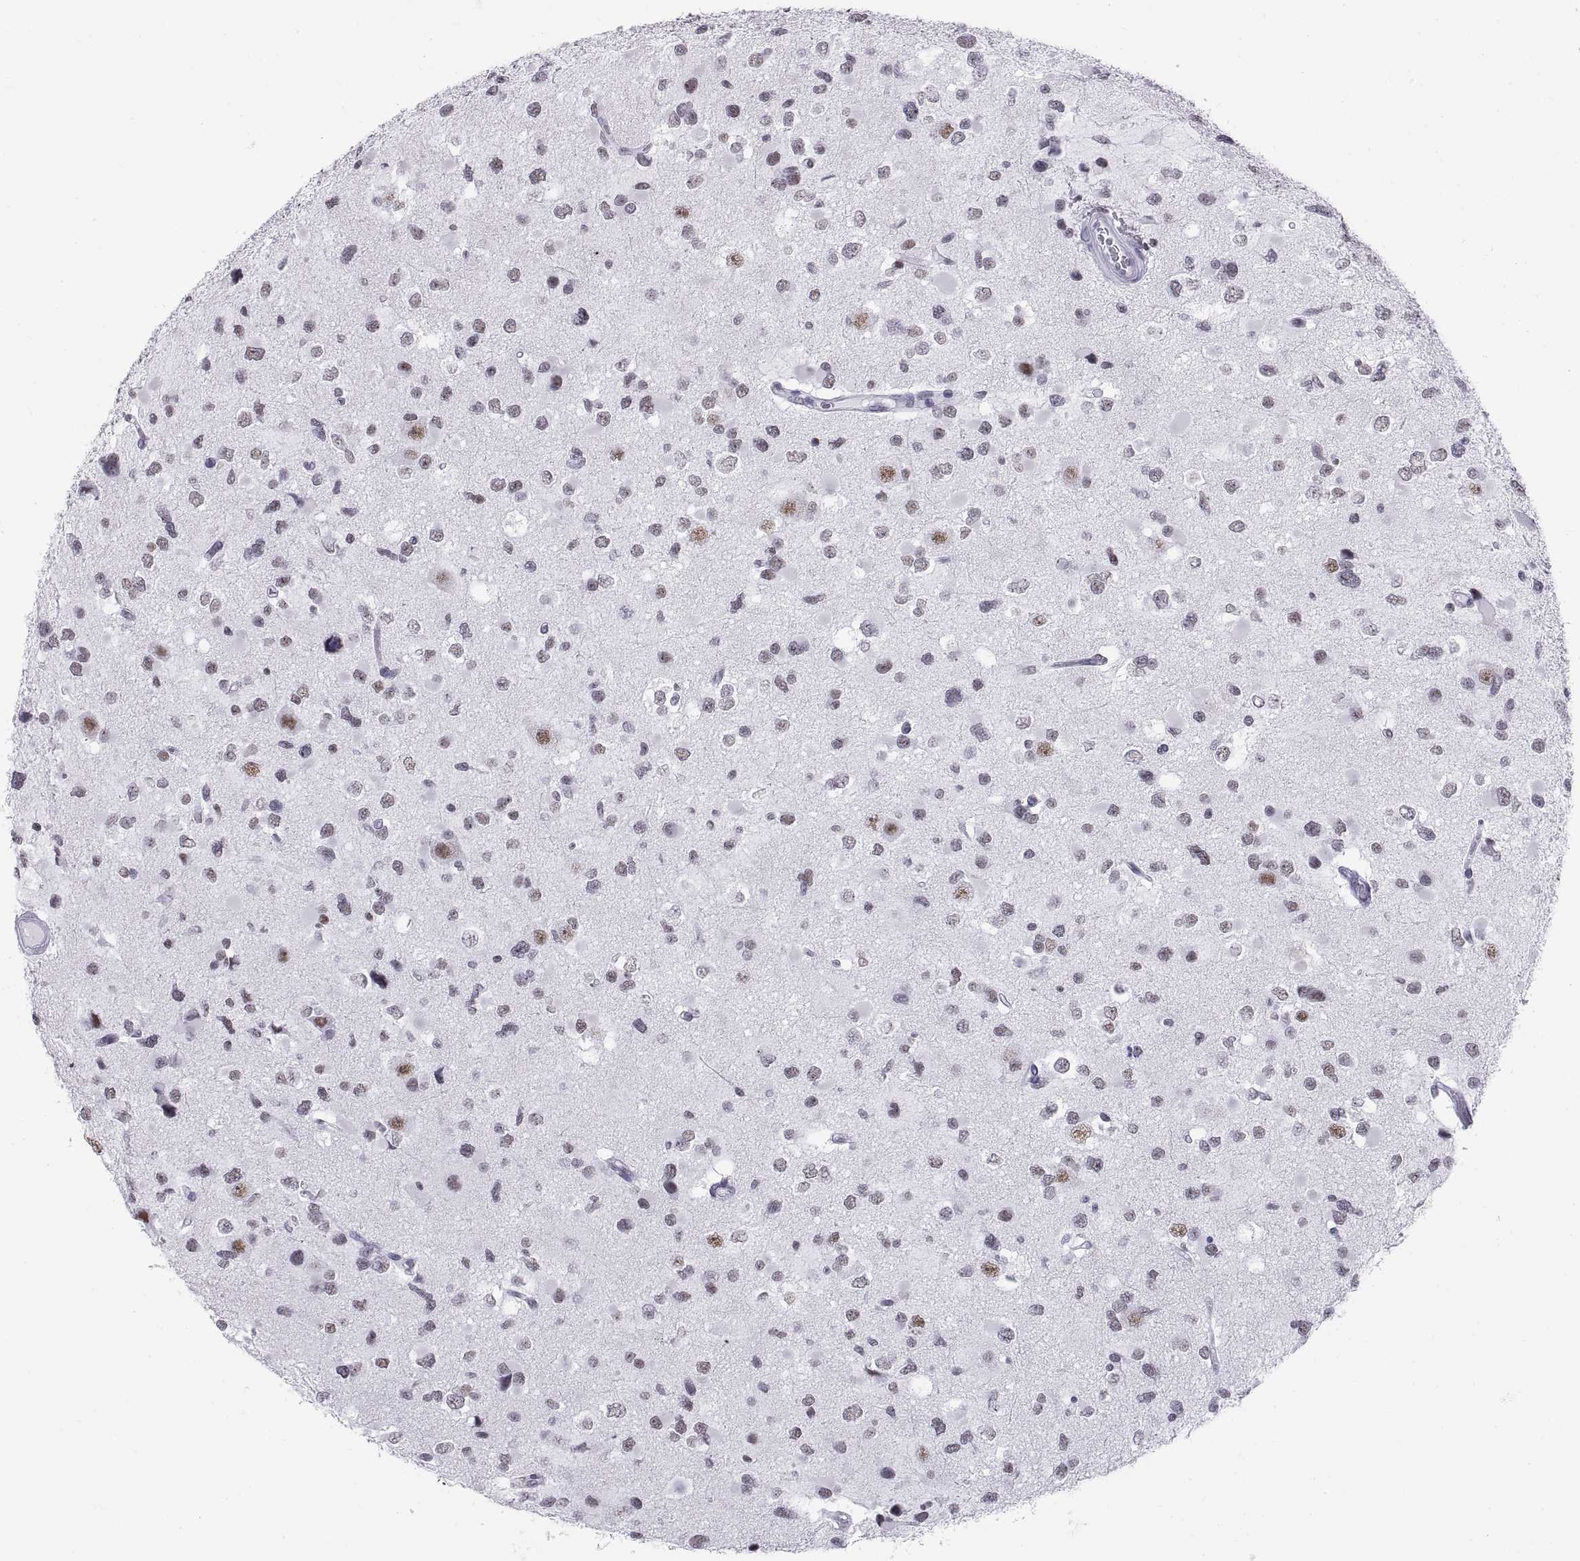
{"staining": {"intensity": "negative", "quantity": "none", "location": "none"}, "tissue": "glioma", "cell_type": "Tumor cells", "image_type": "cancer", "snomed": [{"axis": "morphology", "description": "Glioma, malignant, Low grade"}, {"axis": "topography", "description": "Brain"}], "caption": "Immunohistochemistry (IHC) image of human glioma stained for a protein (brown), which displays no staining in tumor cells. (DAB IHC visualized using brightfield microscopy, high magnification).", "gene": "NEUROD6", "patient": {"sex": "female", "age": 32}}